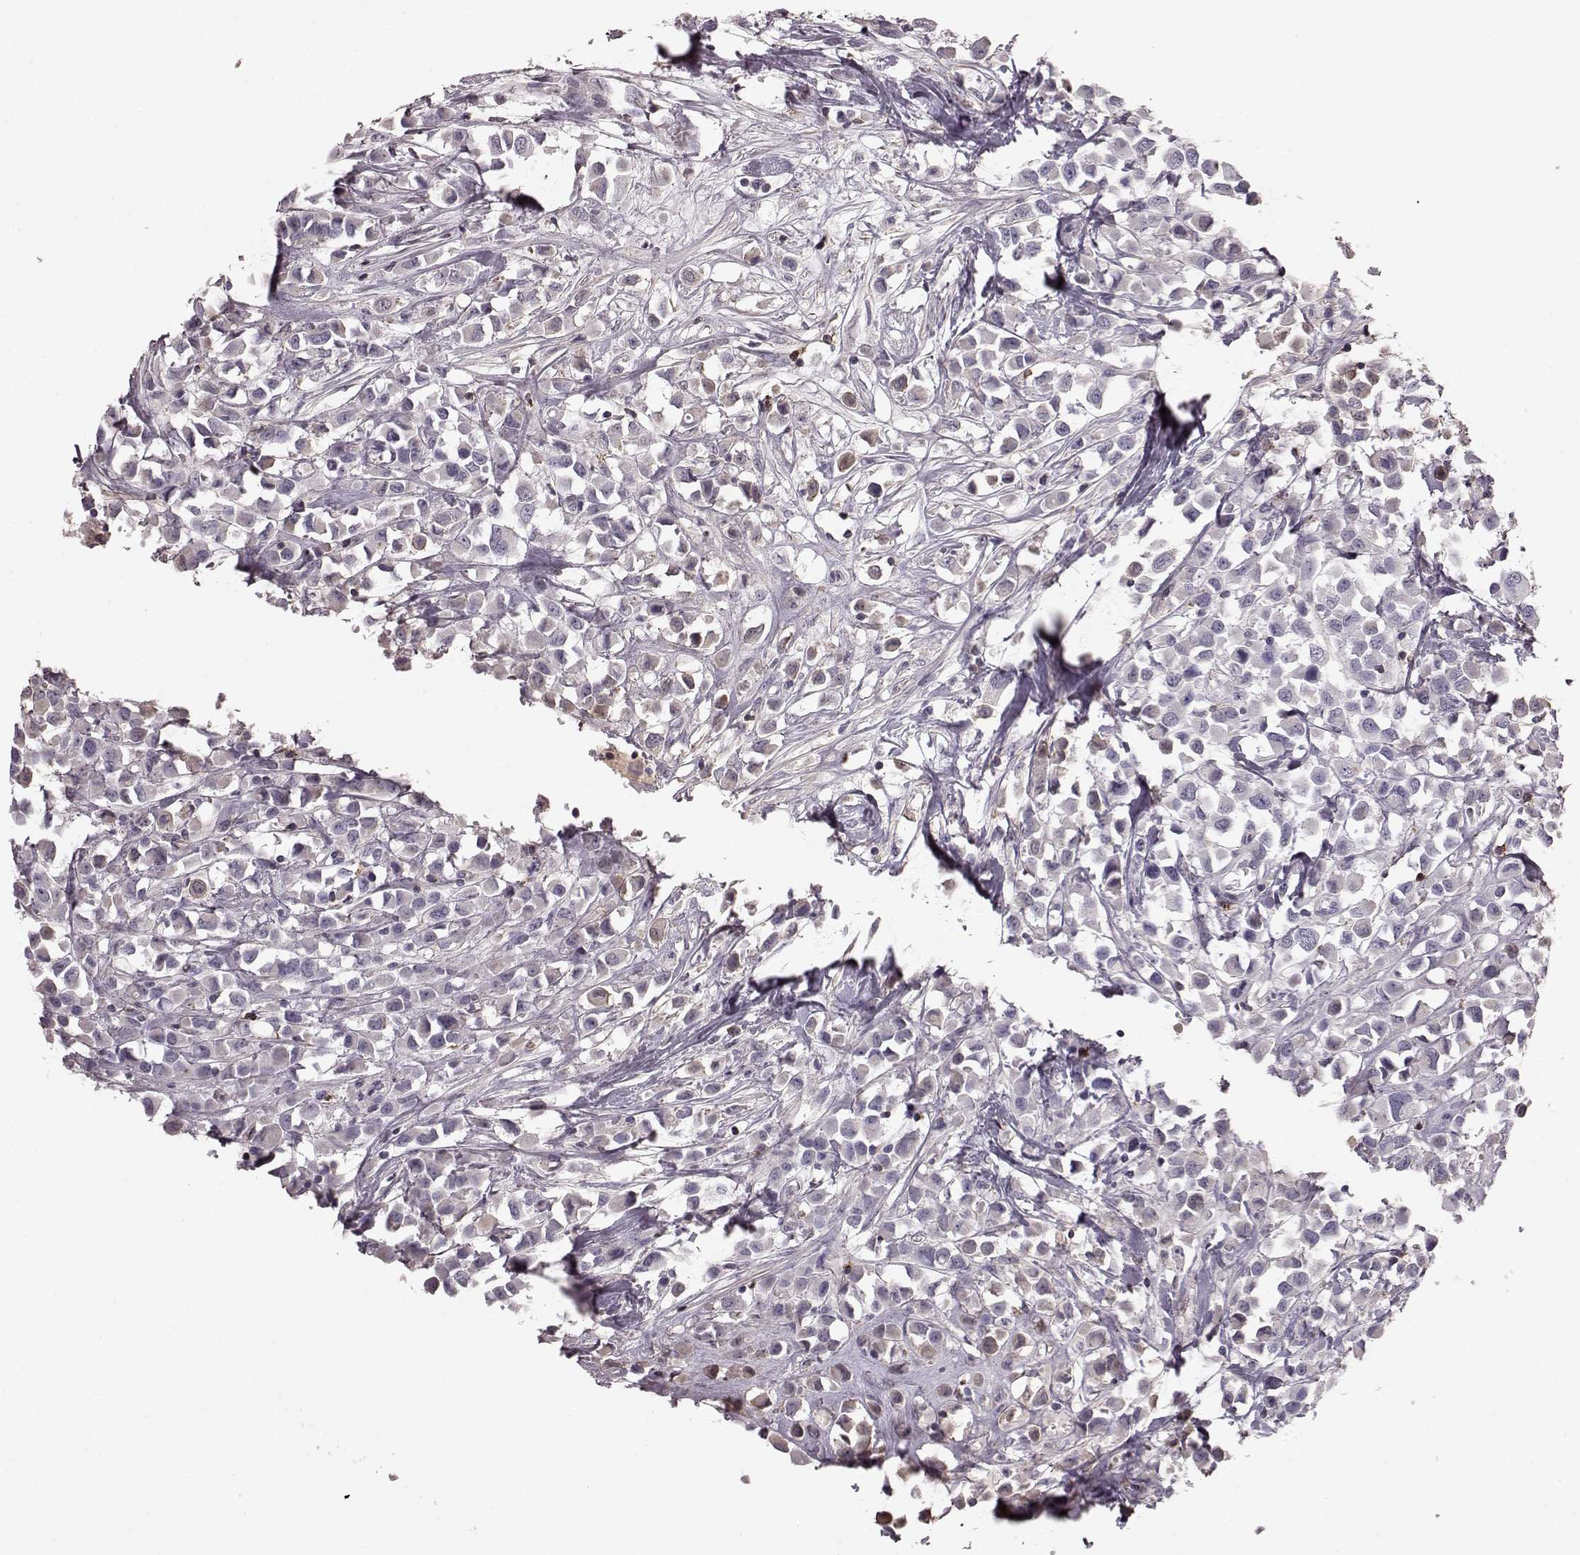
{"staining": {"intensity": "negative", "quantity": "none", "location": "none"}, "tissue": "breast cancer", "cell_type": "Tumor cells", "image_type": "cancer", "snomed": [{"axis": "morphology", "description": "Duct carcinoma"}, {"axis": "topography", "description": "Breast"}], "caption": "Tumor cells are negative for protein expression in human breast cancer. The staining is performed using DAB brown chromogen with nuclei counter-stained in using hematoxylin.", "gene": "PDCD1", "patient": {"sex": "female", "age": 61}}